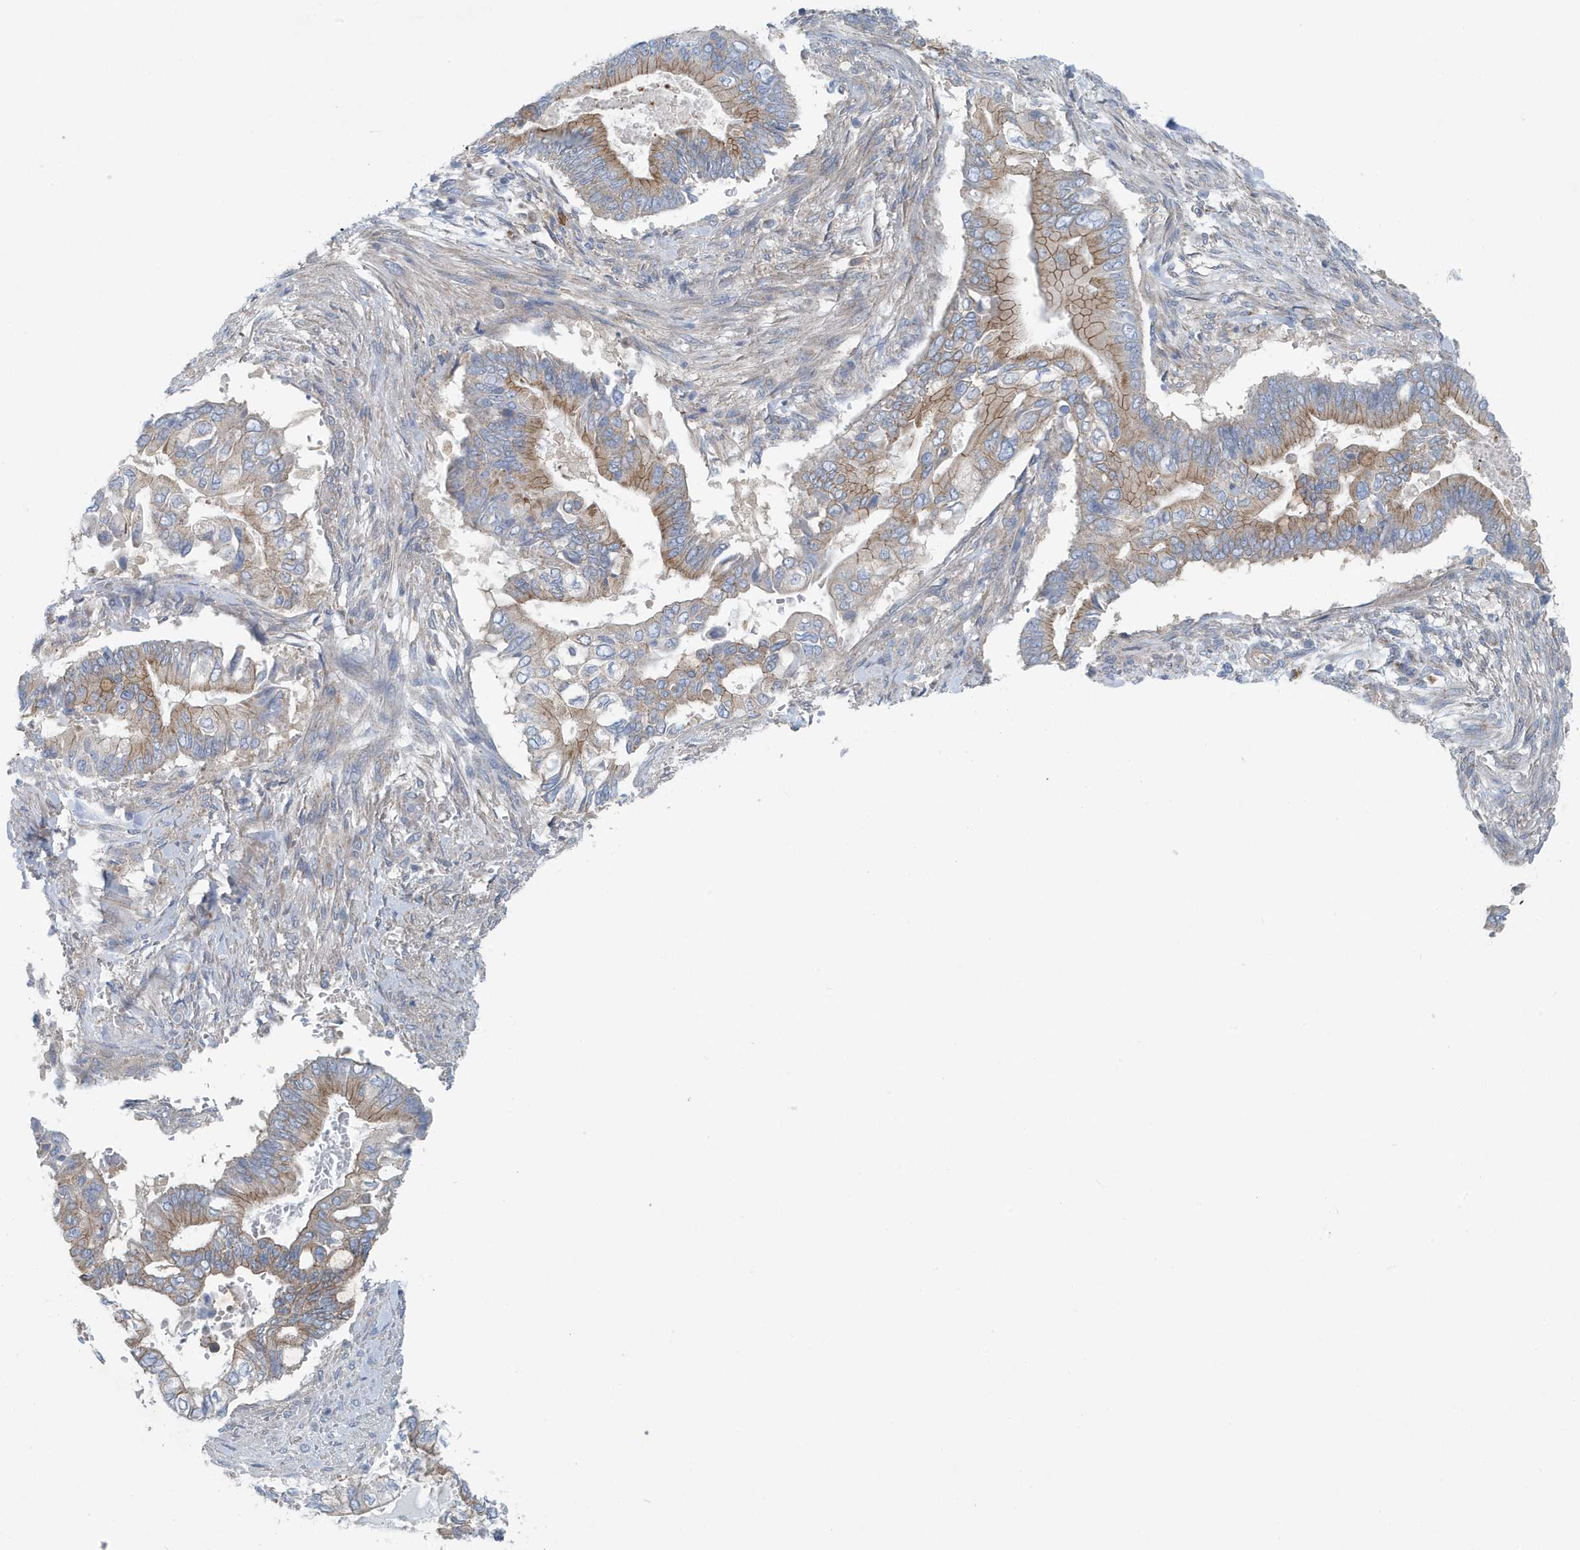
{"staining": {"intensity": "moderate", "quantity": "25%-75%", "location": "cytoplasmic/membranous"}, "tissue": "pancreatic cancer", "cell_type": "Tumor cells", "image_type": "cancer", "snomed": [{"axis": "morphology", "description": "Adenocarcinoma, NOS"}, {"axis": "topography", "description": "Pancreas"}], "caption": "High-power microscopy captured an immunohistochemistry (IHC) micrograph of pancreatic cancer (adenocarcinoma), revealing moderate cytoplasmic/membranous positivity in about 25%-75% of tumor cells.", "gene": "PPM1M", "patient": {"sex": "male", "age": 68}}